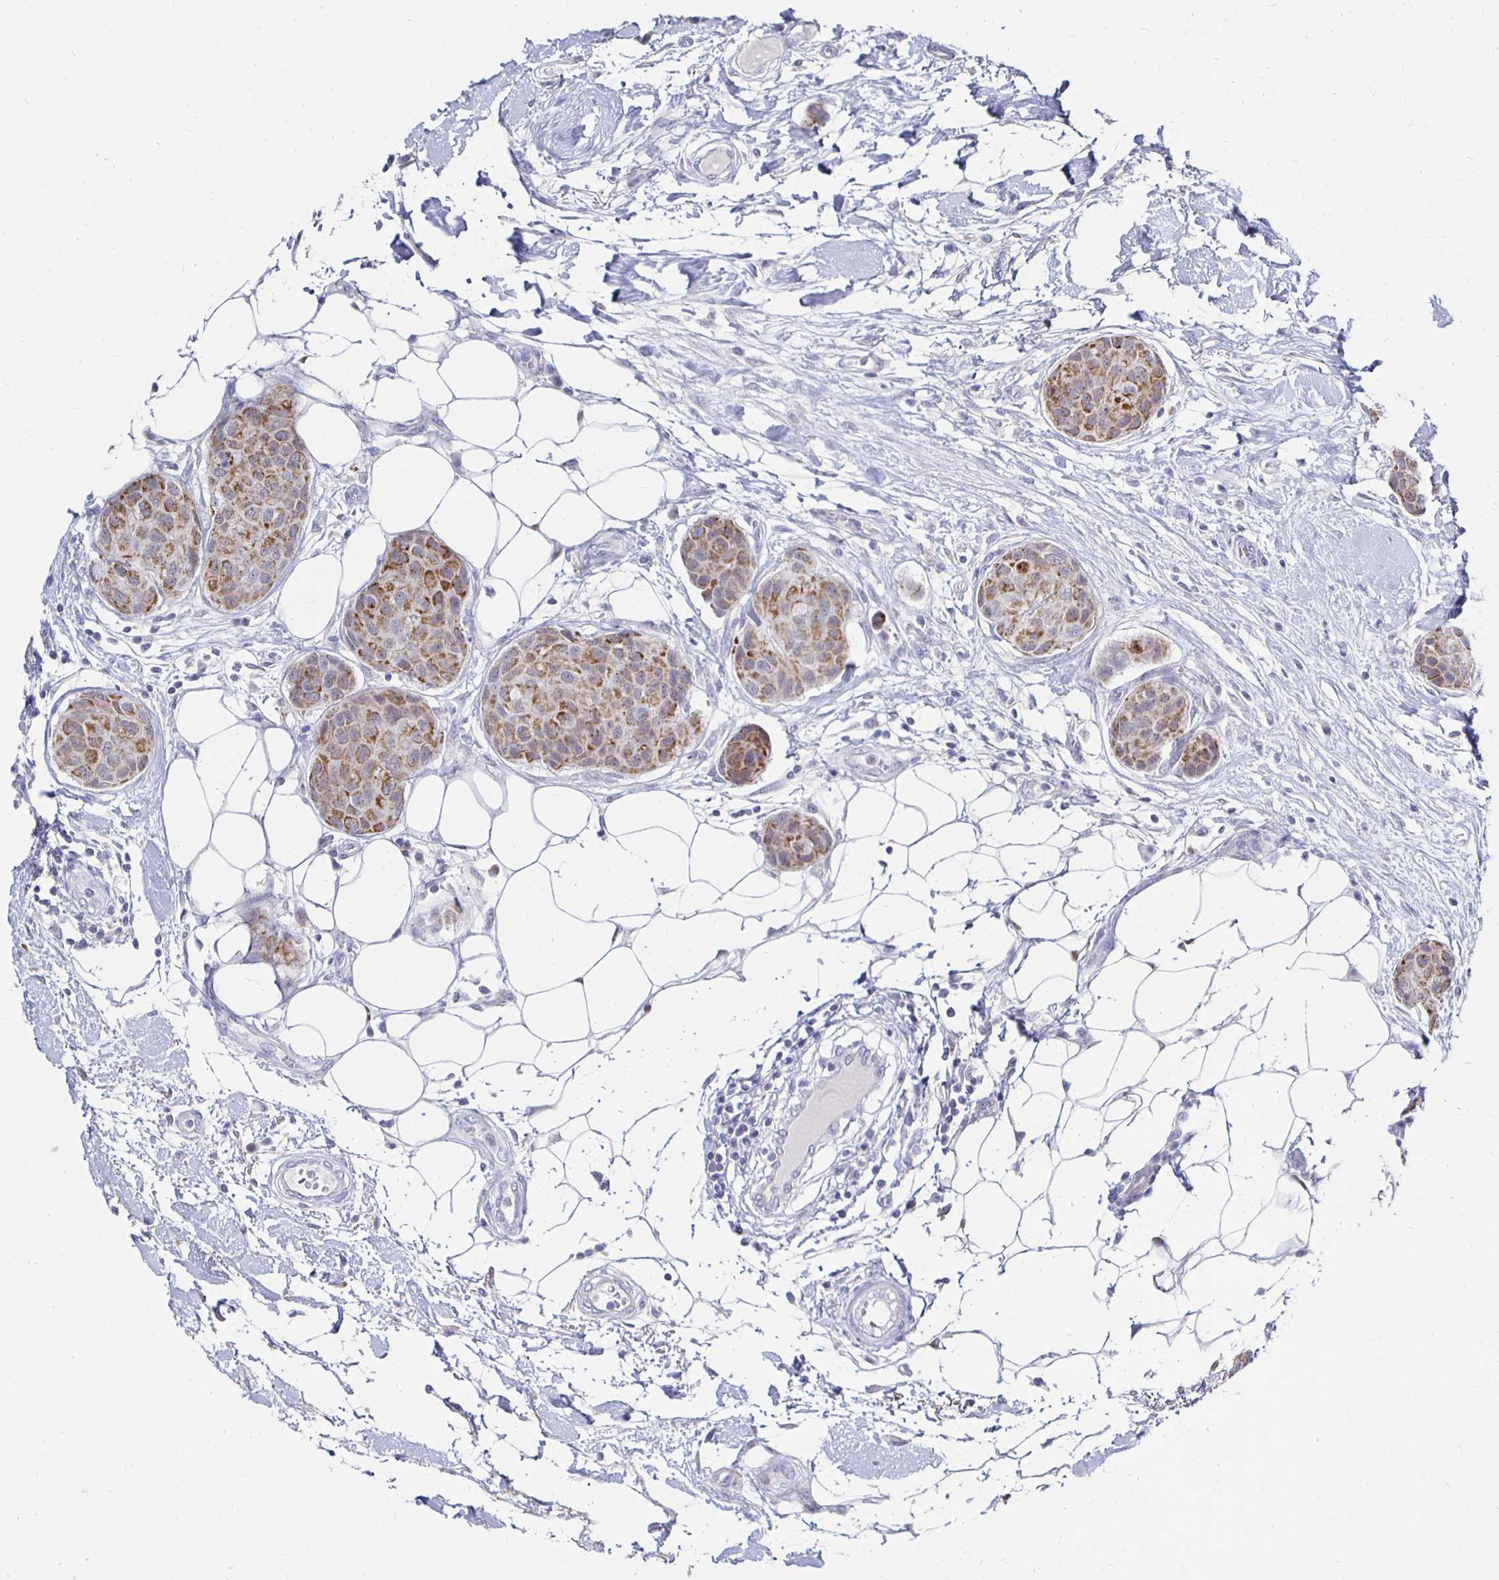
{"staining": {"intensity": "moderate", "quantity": ">75%", "location": "cytoplasmic/membranous"}, "tissue": "breast cancer", "cell_type": "Tumor cells", "image_type": "cancer", "snomed": [{"axis": "morphology", "description": "Duct carcinoma"}, {"axis": "topography", "description": "Breast"}, {"axis": "topography", "description": "Lymph node"}], "caption": "IHC image of human breast cancer stained for a protein (brown), which exhibits medium levels of moderate cytoplasmic/membranous expression in about >75% of tumor cells.", "gene": "NOCT", "patient": {"sex": "female", "age": 80}}